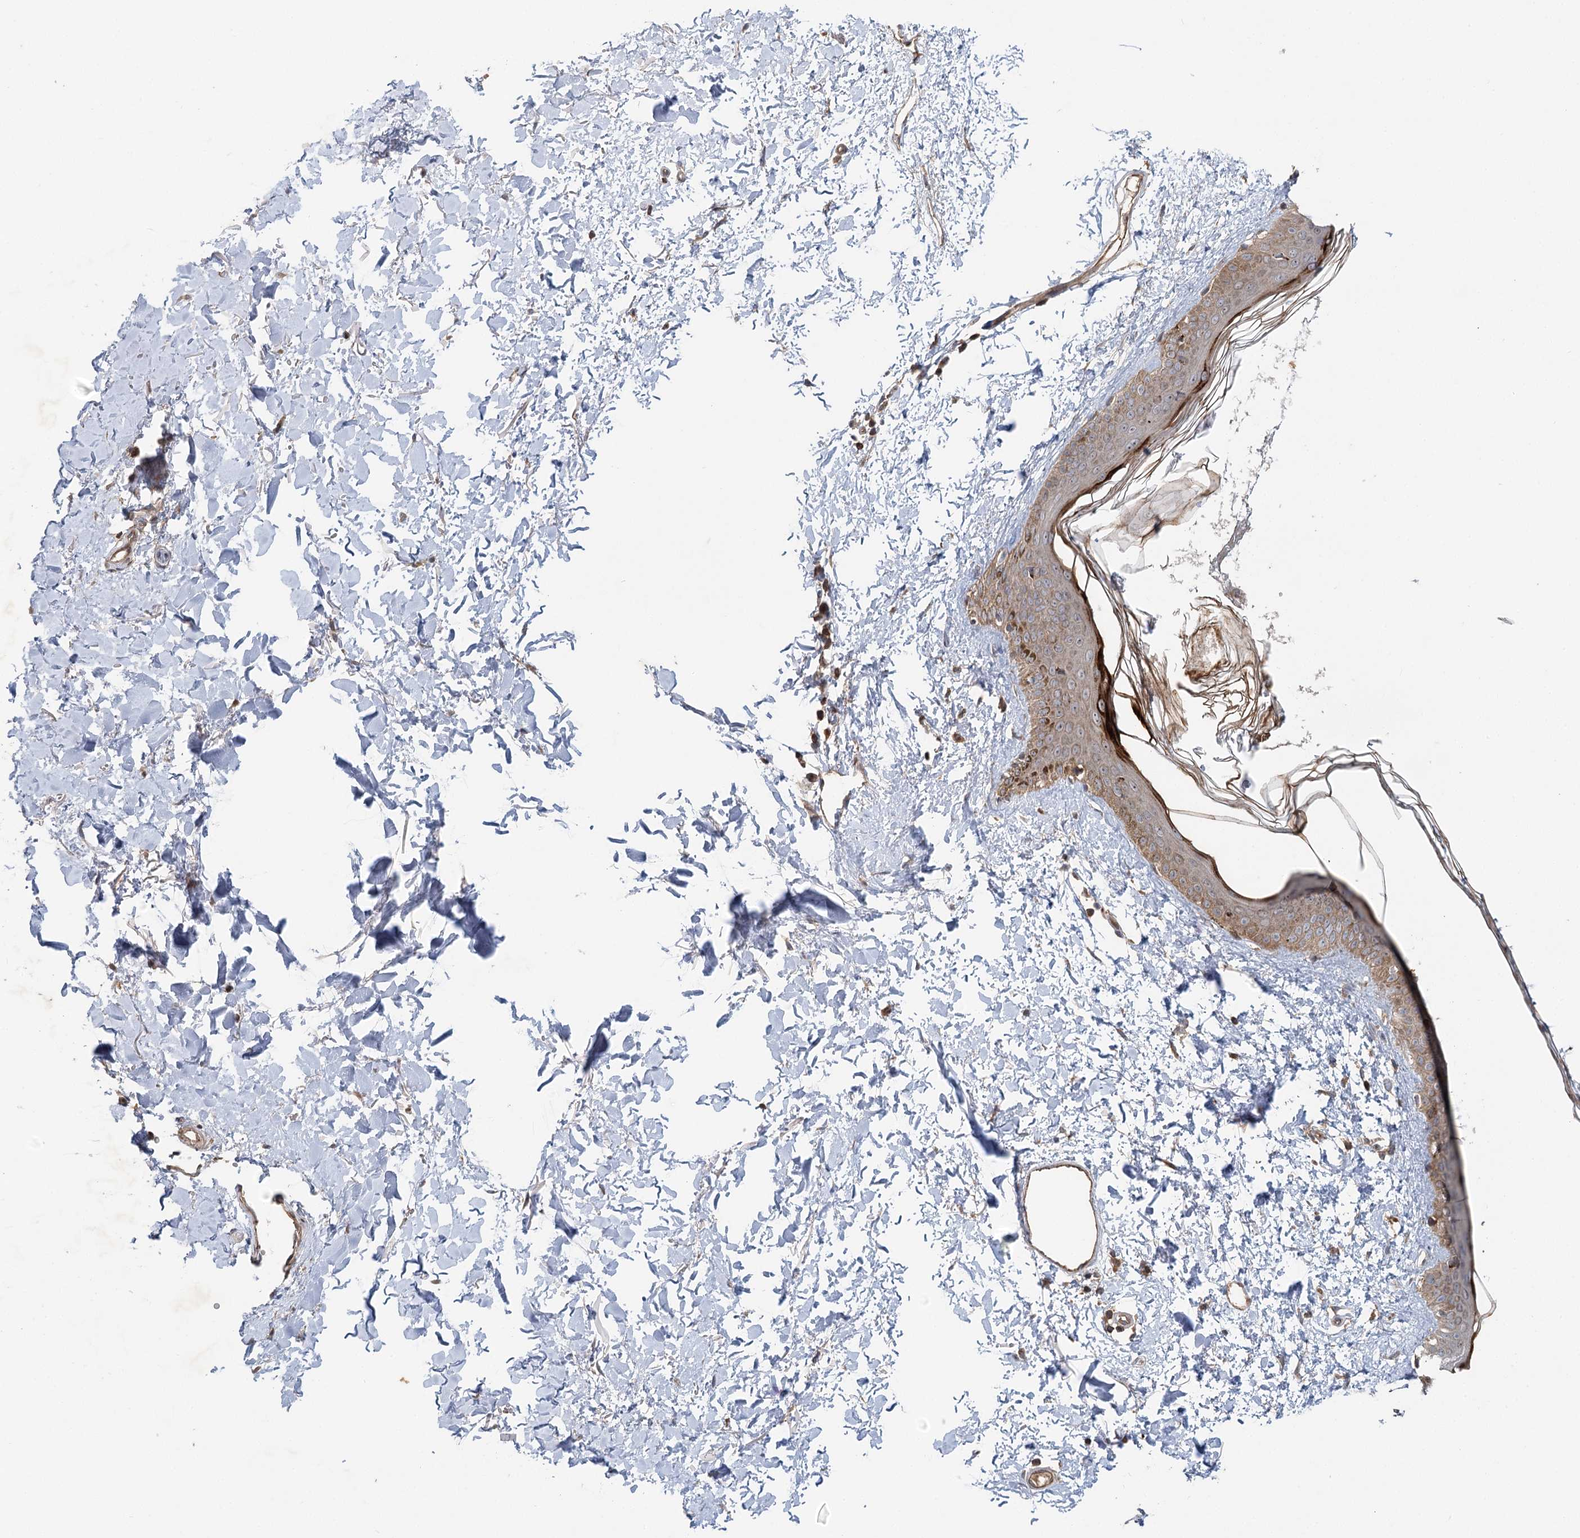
{"staining": {"intensity": "moderate", "quantity": ">75%", "location": "cytoplasmic/membranous"}, "tissue": "skin", "cell_type": "Fibroblasts", "image_type": "normal", "snomed": [{"axis": "morphology", "description": "Normal tissue, NOS"}, {"axis": "topography", "description": "Skin"}], "caption": "A micrograph of skin stained for a protein displays moderate cytoplasmic/membranous brown staining in fibroblasts. (IHC, brightfield microscopy, high magnification).", "gene": "ENSG00000273217", "patient": {"sex": "female", "age": 58}}